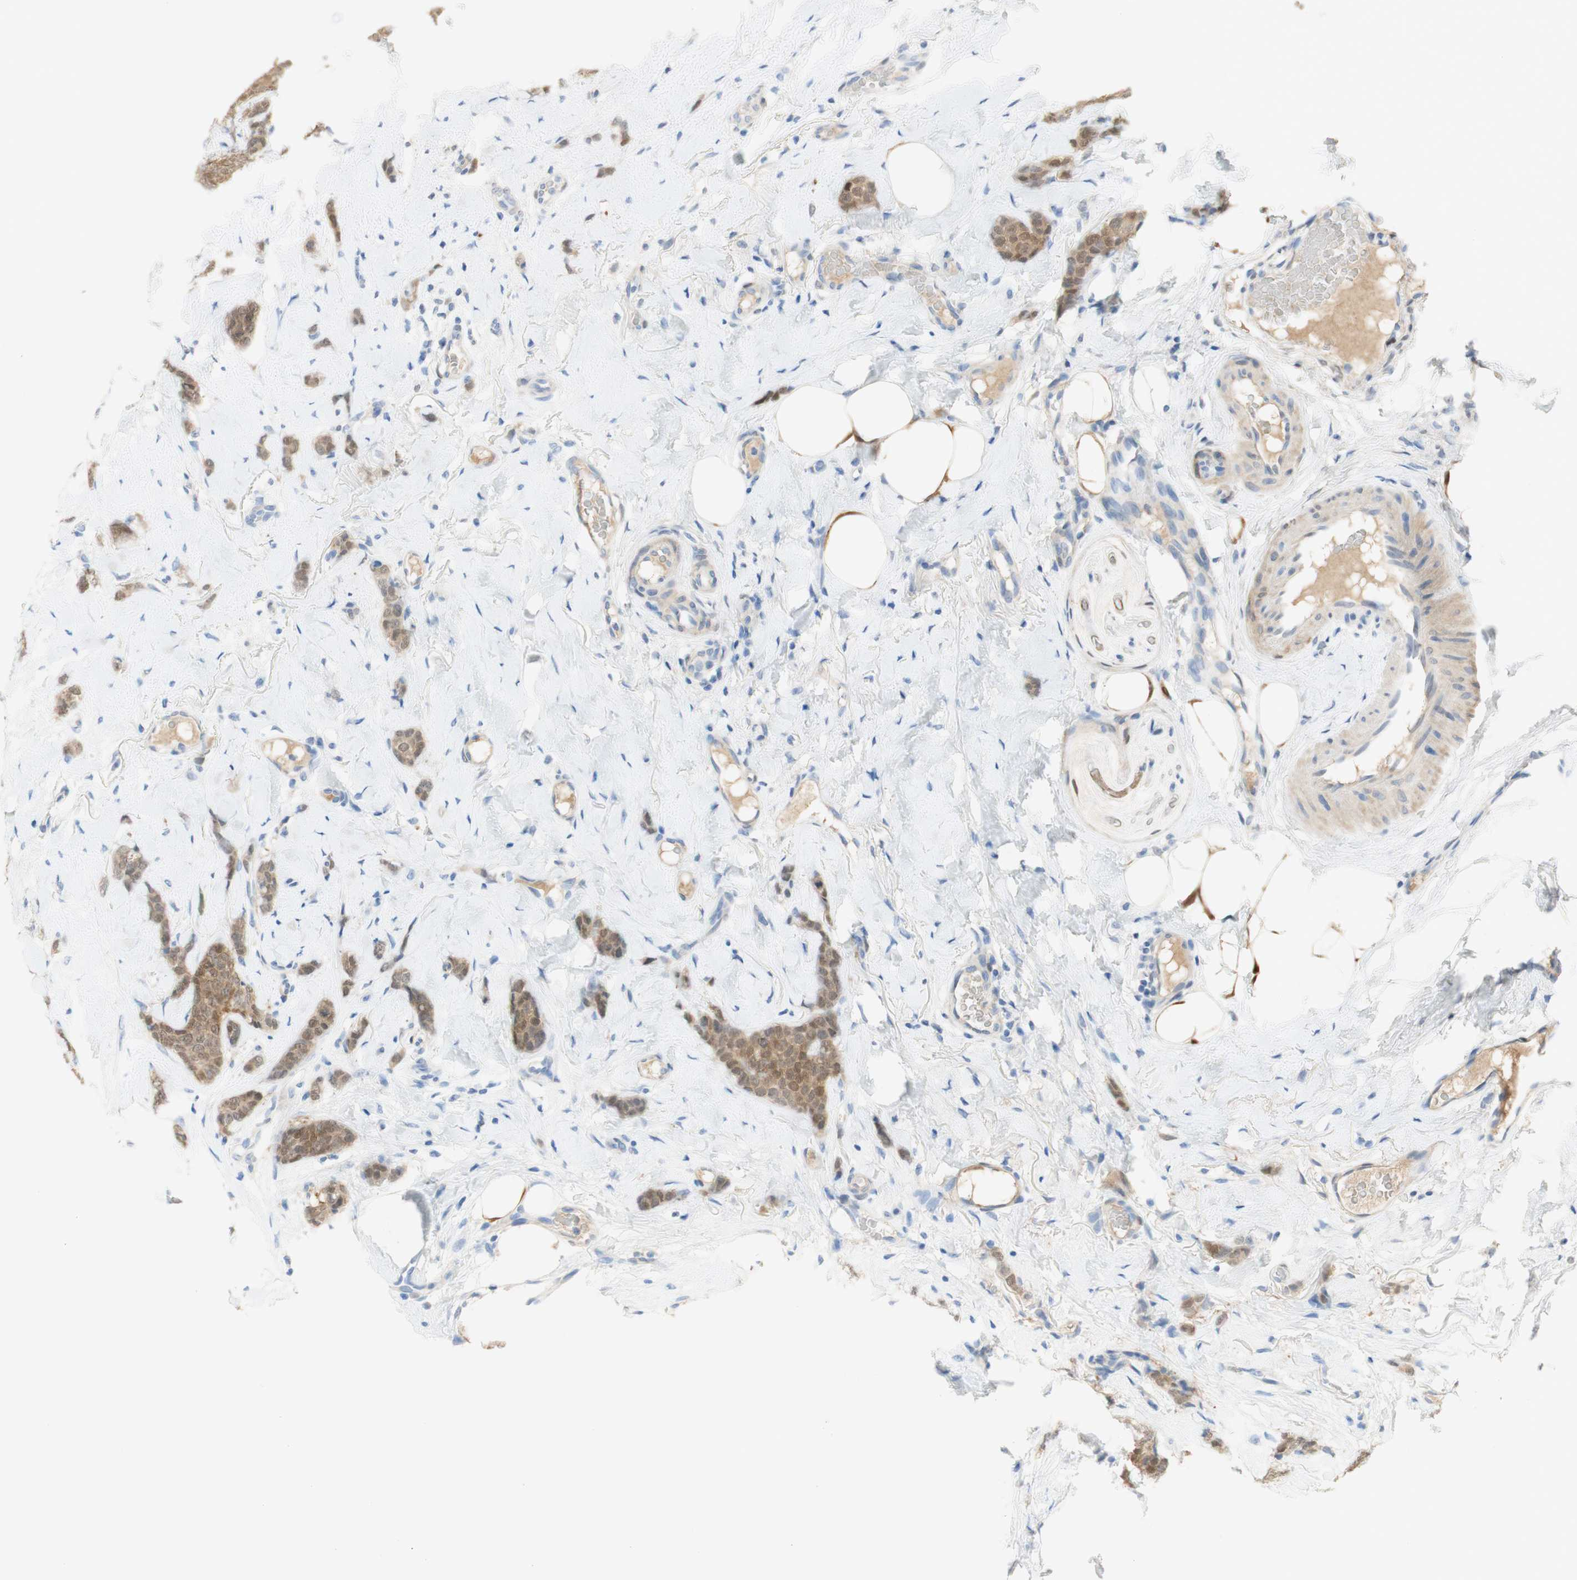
{"staining": {"intensity": "moderate", "quantity": ">75%", "location": "cytoplasmic/membranous,nuclear"}, "tissue": "breast cancer", "cell_type": "Tumor cells", "image_type": "cancer", "snomed": [{"axis": "morphology", "description": "Lobular carcinoma"}, {"axis": "topography", "description": "Skin"}, {"axis": "topography", "description": "Breast"}], "caption": "Breast cancer tissue exhibits moderate cytoplasmic/membranous and nuclear staining in about >75% of tumor cells", "gene": "SELENBP1", "patient": {"sex": "female", "age": 46}}